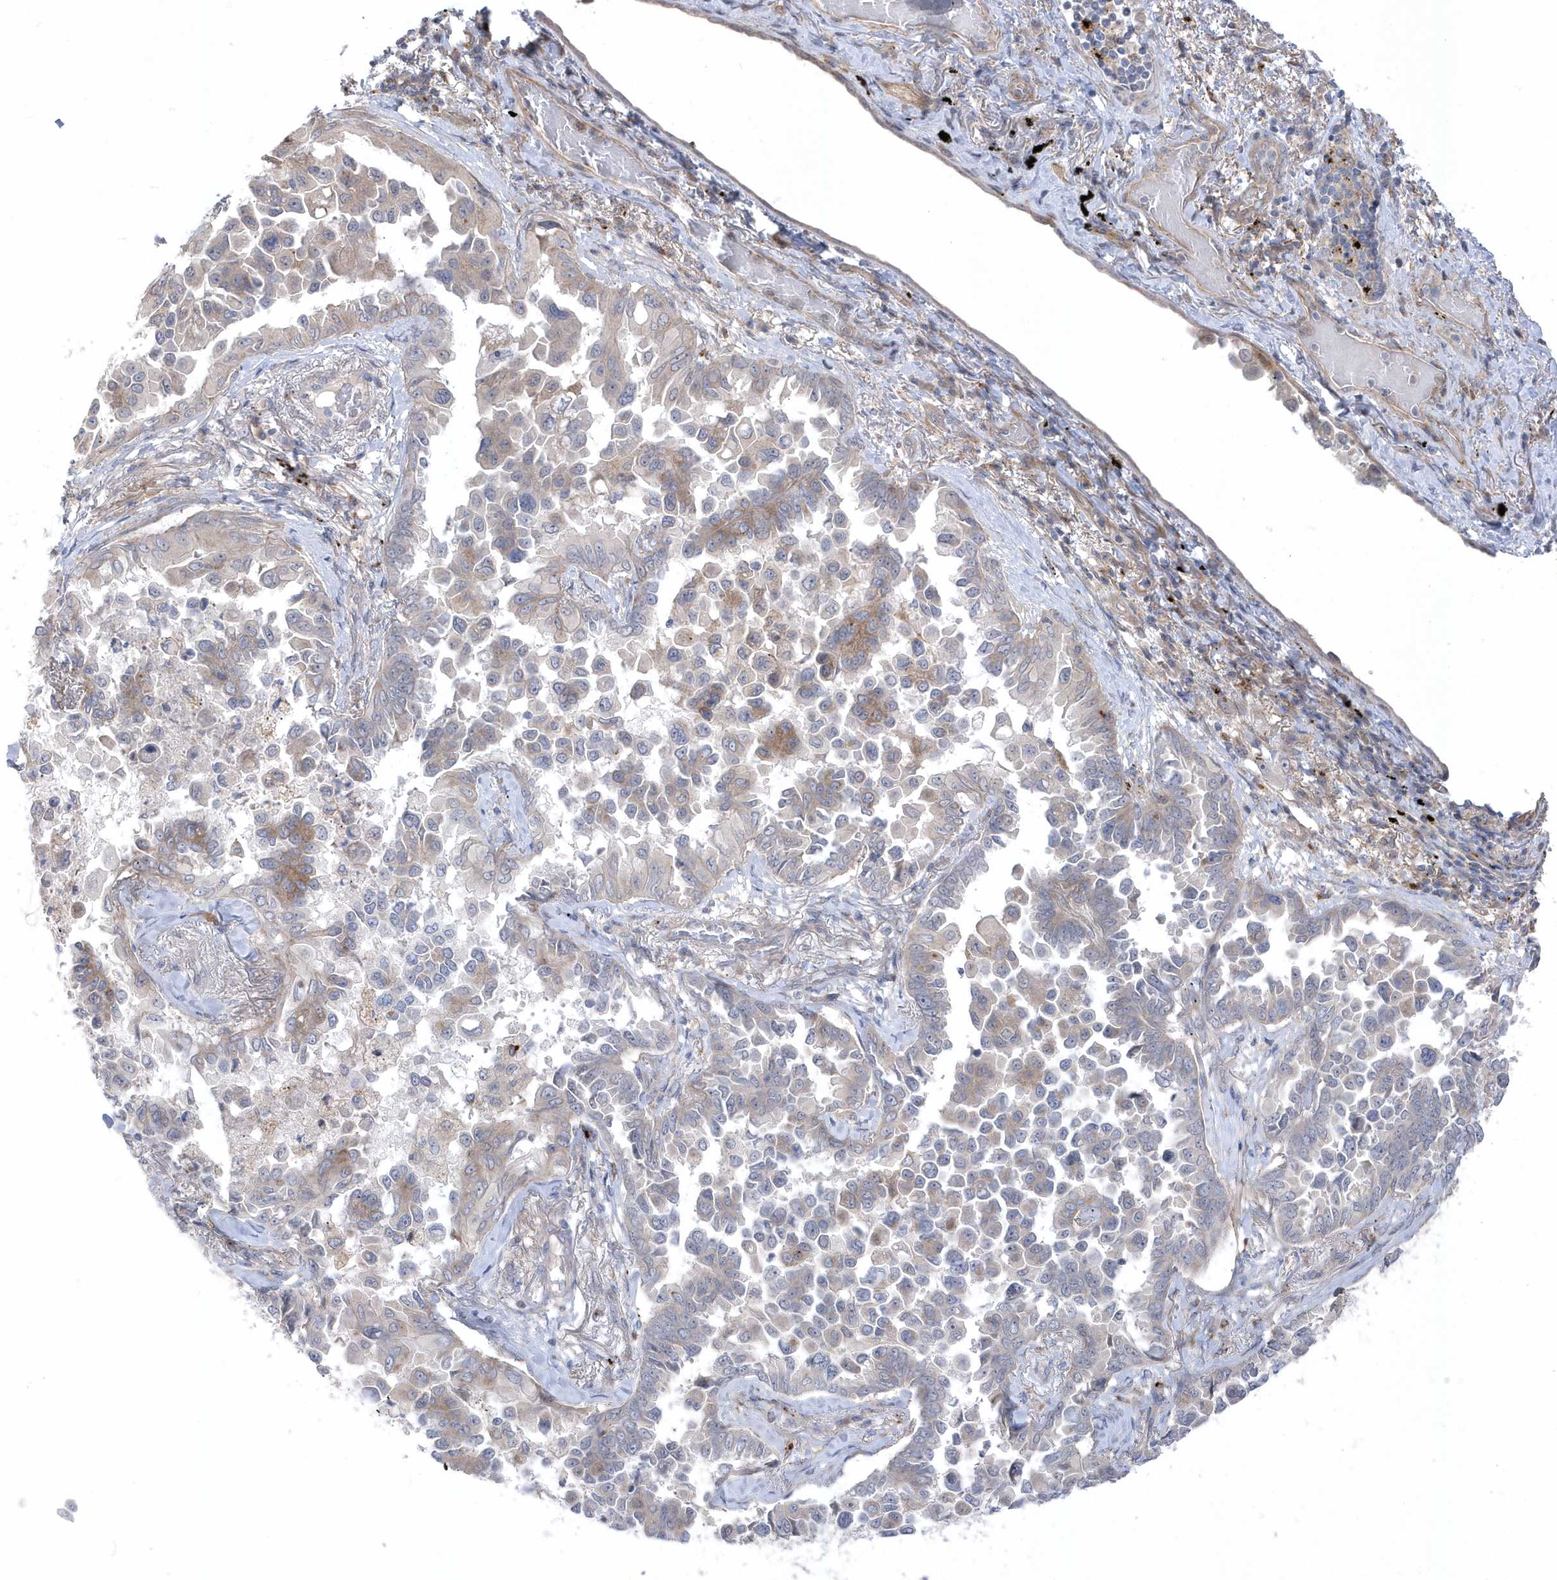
{"staining": {"intensity": "weak", "quantity": "<25%", "location": "cytoplasmic/membranous"}, "tissue": "lung cancer", "cell_type": "Tumor cells", "image_type": "cancer", "snomed": [{"axis": "morphology", "description": "Adenocarcinoma, NOS"}, {"axis": "topography", "description": "Lung"}], "caption": "Tumor cells show no significant protein positivity in lung cancer.", "gene": "ANAPC1", "patient": {"sex": "female", "age": 67}}